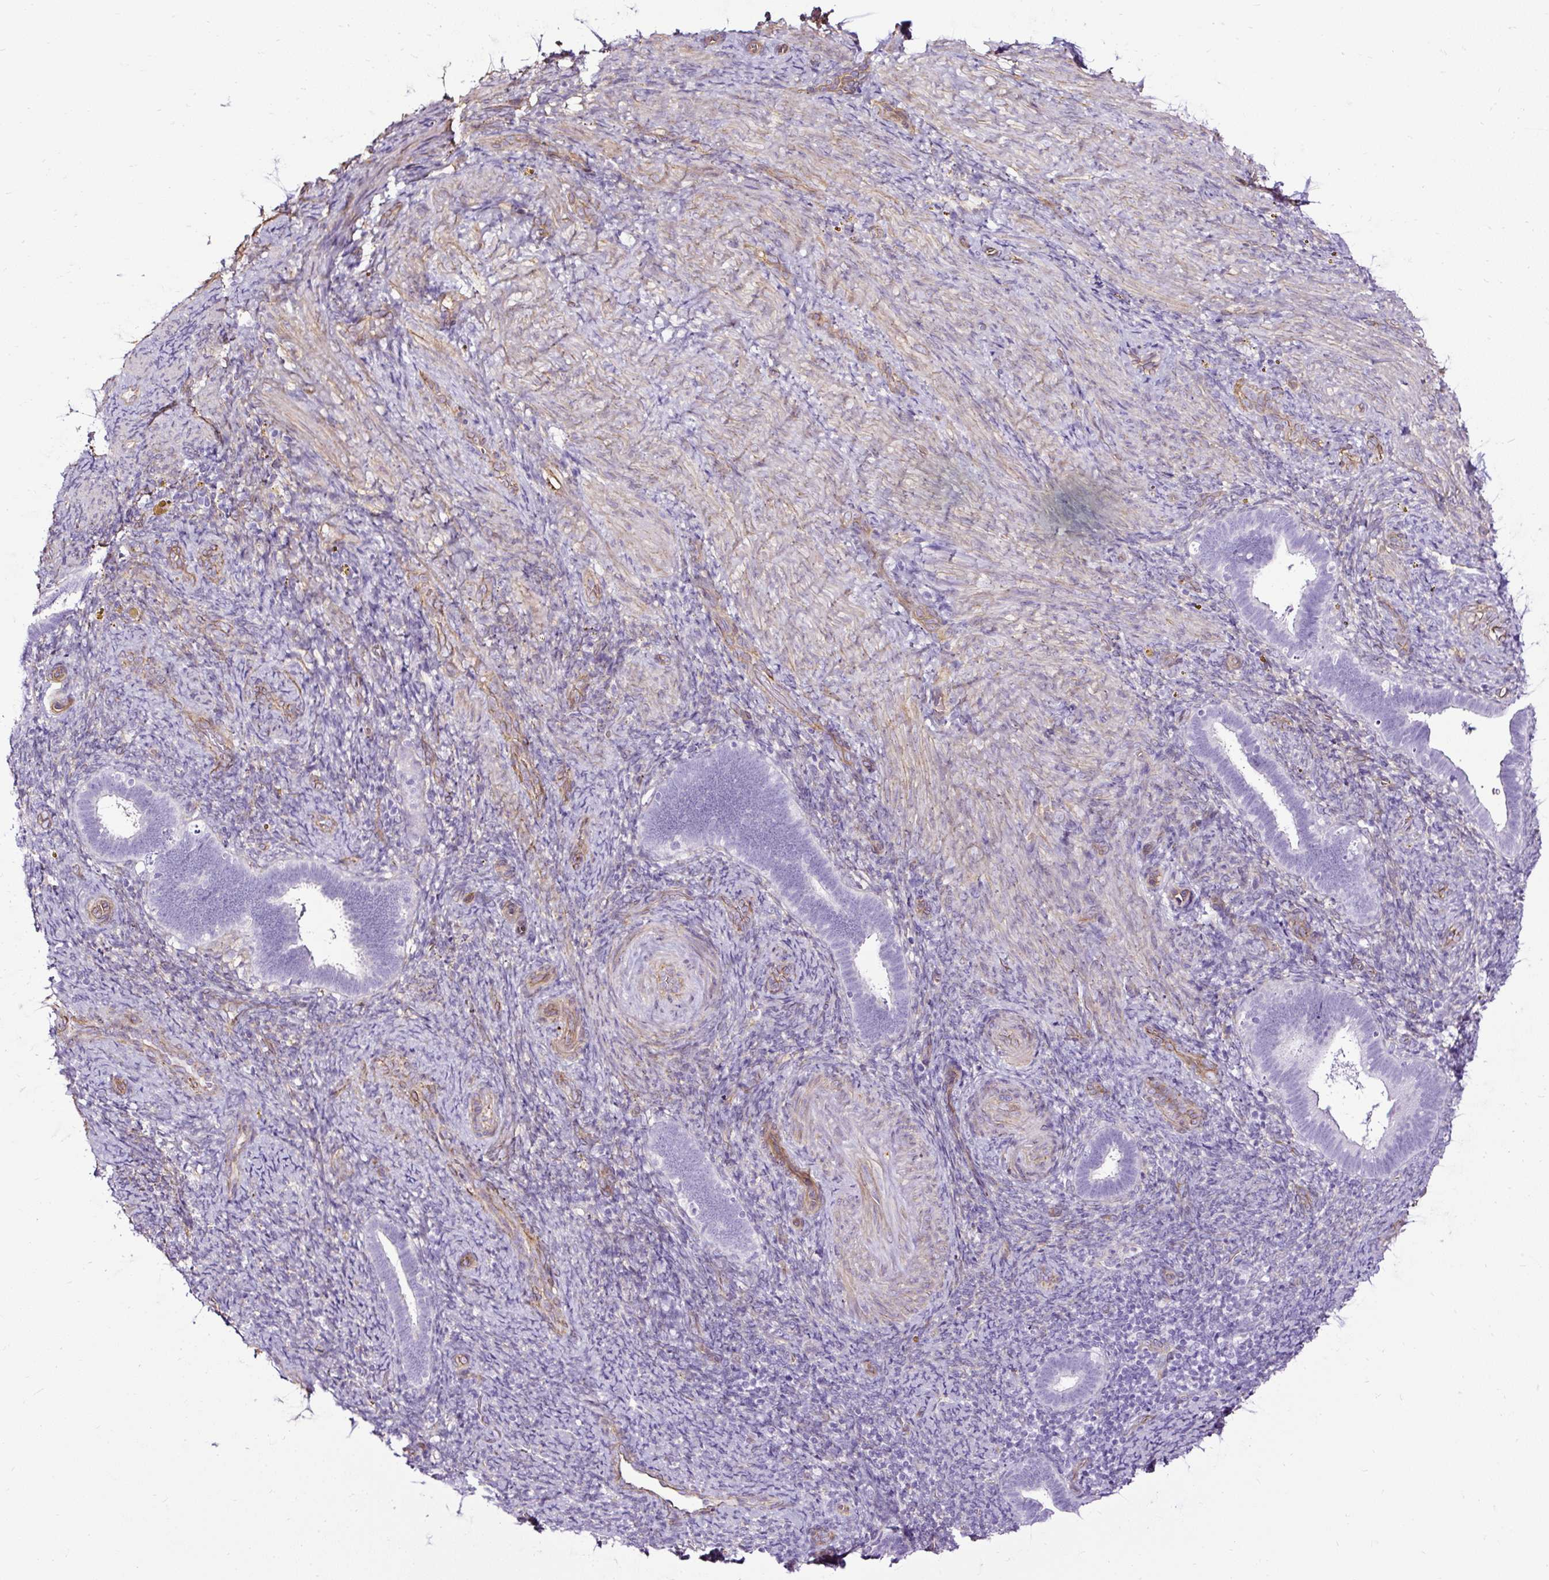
{"staining": {"intensity": "negative", "quantity": "none", "location": "none"}, "tissue": "endometrium", "cell_type": "Cells in endometrial stroma", "image_type": "normal", "snomed": [{"axis": "morphology", "description": "Normal tissue, NOS"}, {"axis": "topography", "description": "Endometrium"}], "caption": "High power microscopy micrograph of an immunohistochemistry histopathology image of unremarkable endometrium, revealing no significant expression in cells in endometrial stroma. (DAB (3,3'-diaminobenzidine) immunohistochemistry visualized using brightfield microscopy, high magnification).", "gene": "SLC7A8", "patient": {"sex": "female", "age": 34}}